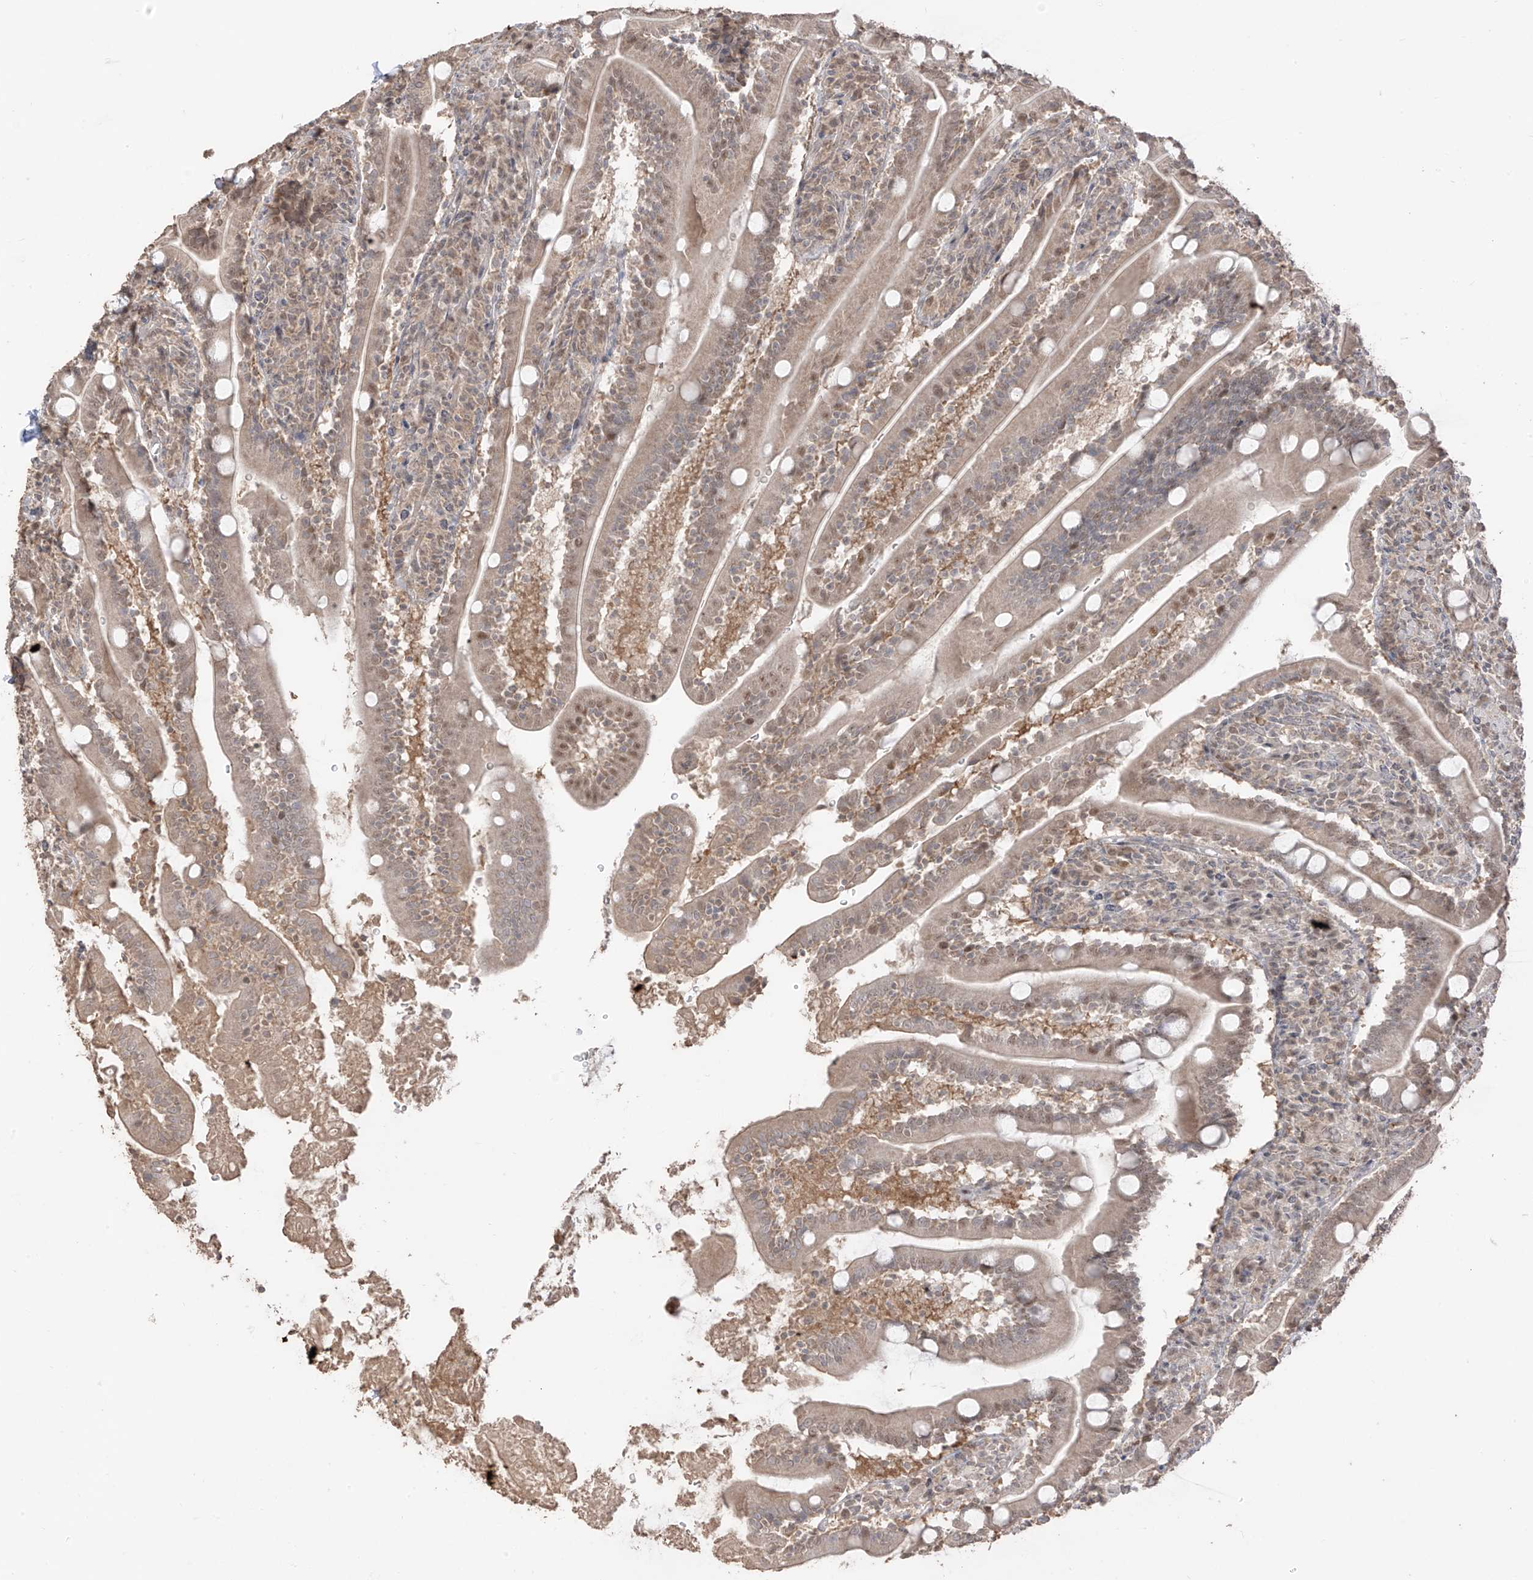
{"staining": {"intensity": "moderate", "quantity": "25%-75%", "location": "cytoplasmic/membranous,nuclear"}, "tissue": "duodenum", "cell_type": "Glandular cells", "image_type": "normal", "snomed": [{"axis": "morphology", "description": "Normal tissue, NOS"}, {"axis": "topography", "description": "Duodenum"}], "caption": "Brown immunohistochemical staining in benign human duodenum shows moderate cytoplasmic/membranous,nuclear staining in approximately 25%-75% of glandular cells.", "gene": "COLGALT2", "patient": {"sex": "male", "age": 35}}